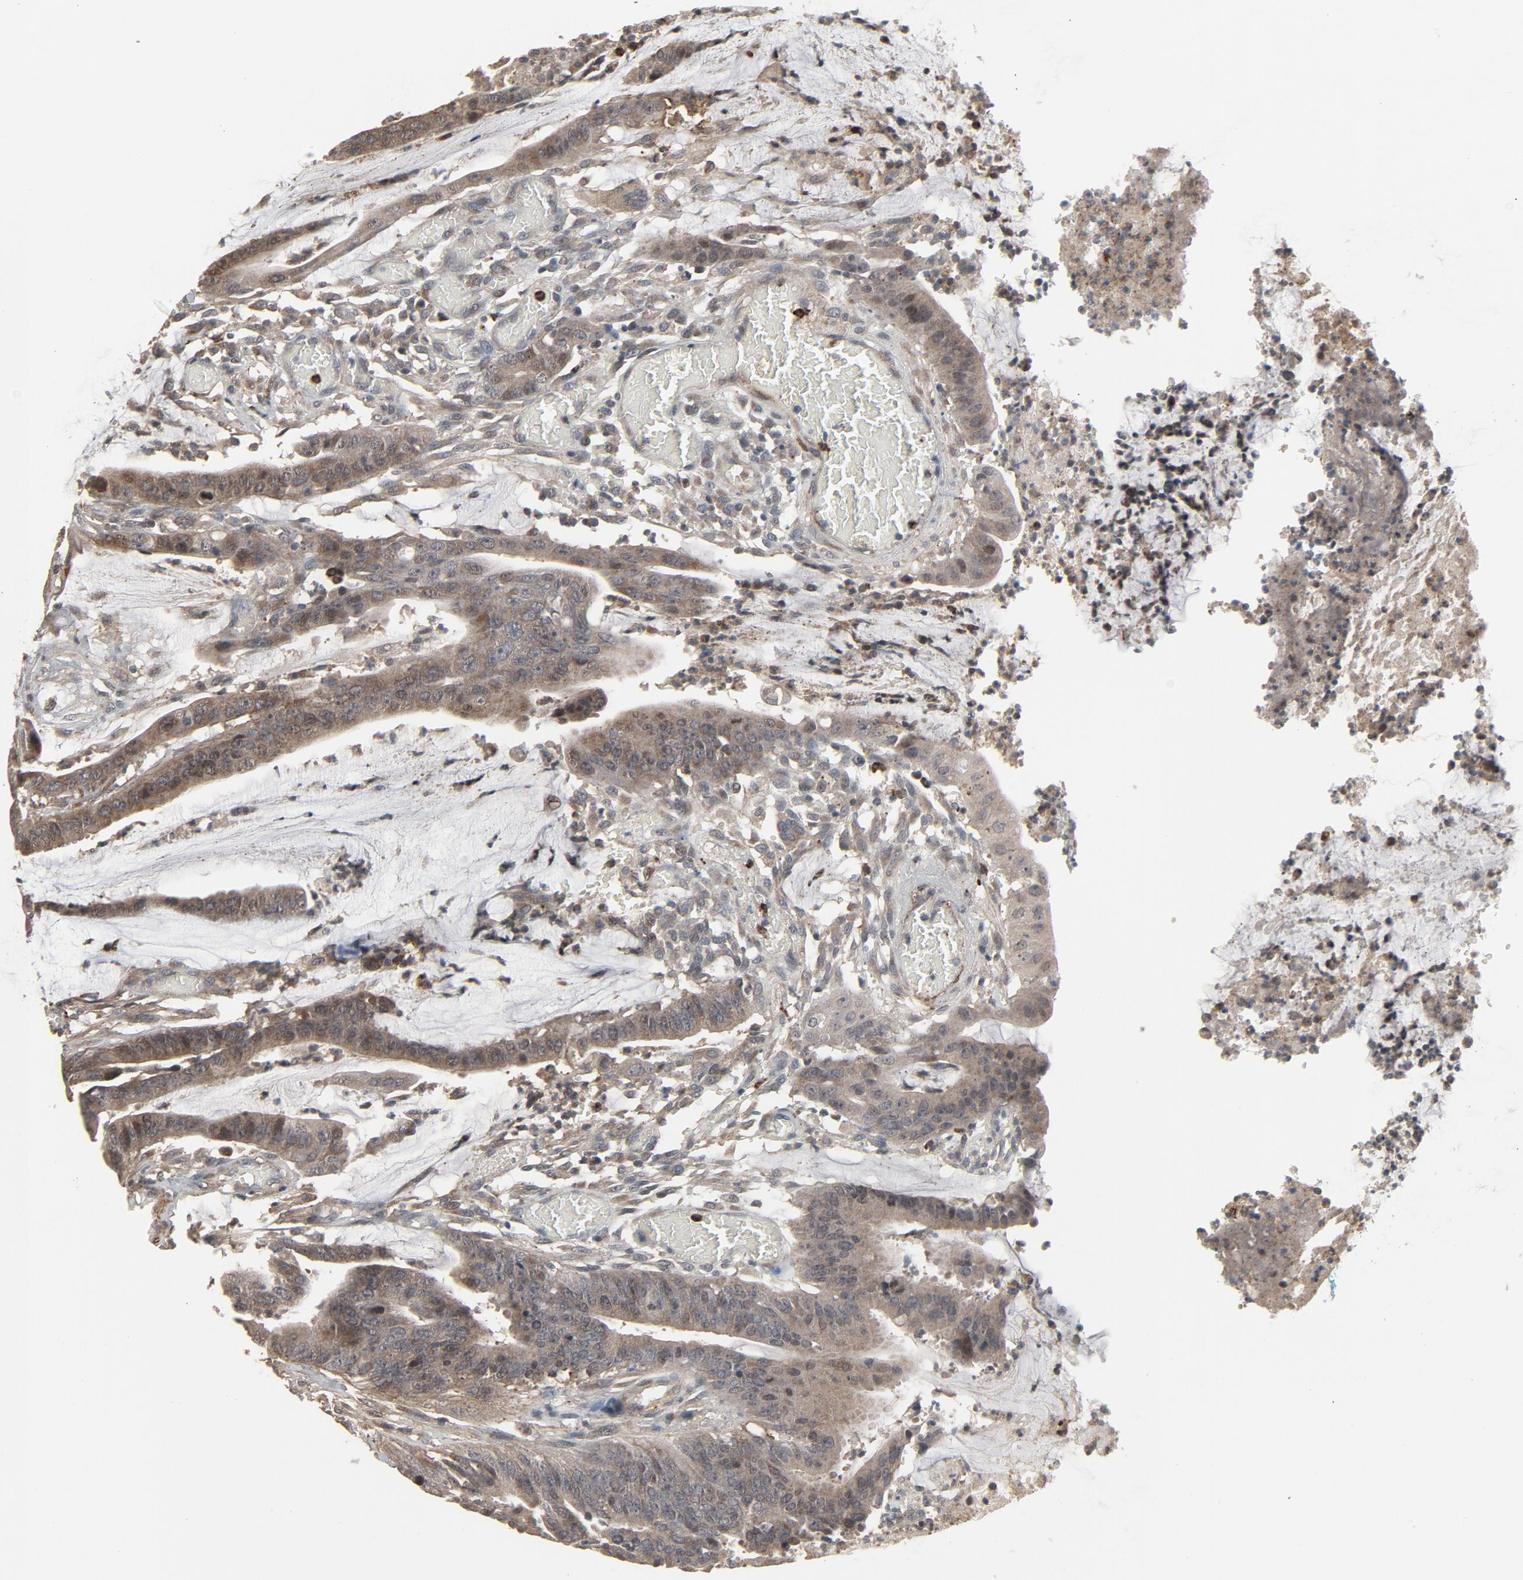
{"staining": {"intensity": "weak", "quantity": "25%-75%", "location": "cytoplasmic/membranous"}, "tissue": "colorectal cancer", "cell_type": "Tumor cells", "image_type": "cancer", "snomed": [{"axis": "morphology", "description": "Adenocarcinoma, NOS"}, {"axis": "topography", "description": "Rectum"}], "caption": "DAB (3,3'-diaminobenzidine) immunohistochemical staining of colorectal cancer exhibits weak cytoplasmic/membranous protein positivity in about 25%-75% of tumor cells.", "gene": "PDZD4", "patient": {"sex": "female", "age": 66}}